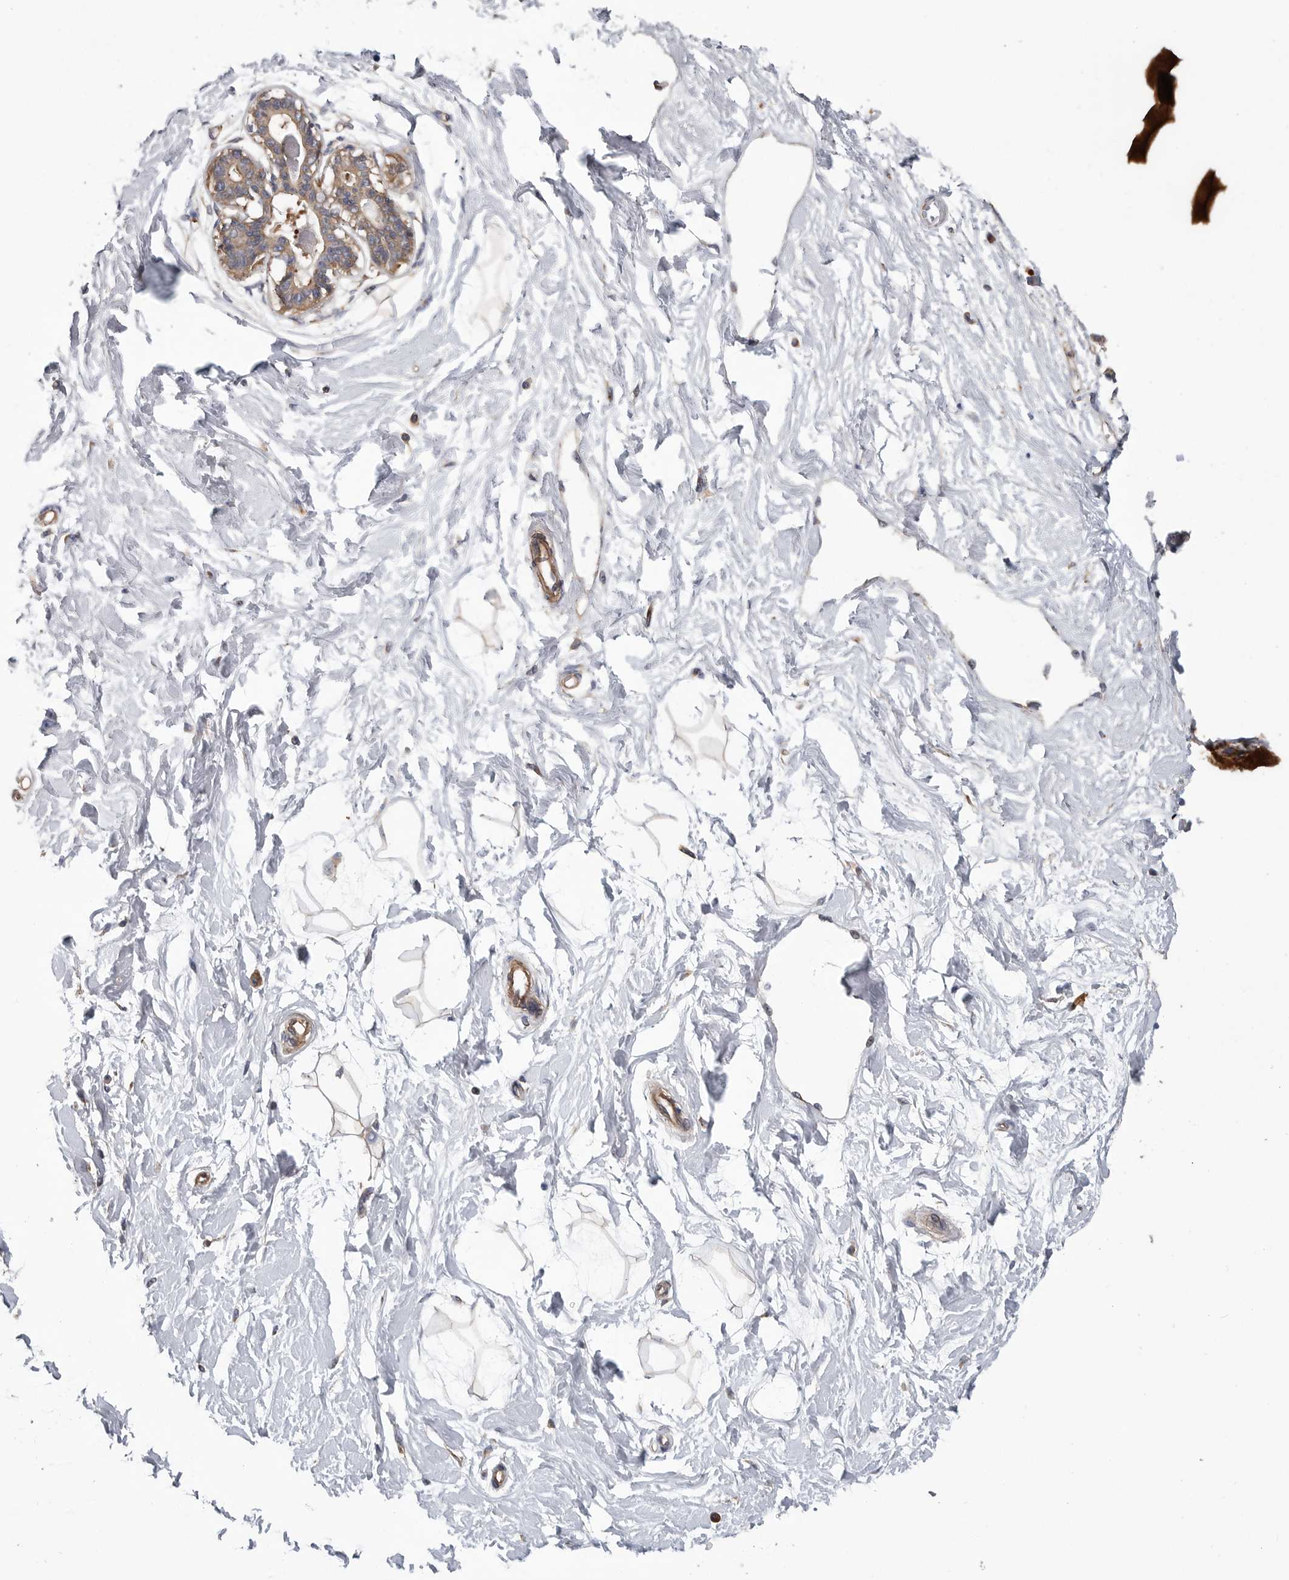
{"staining": {"intensity": "negative", "quantity": "none", "location": "none"}, "tissue": "breast", "cell_type": "Adipocytes", "image_type": "normal", "snomed": [{"axis": "morphology", "description": "Normal tissue, NOS"}, {"axis": "topography", "description": "Breast"}], "caption": "This is an immunohistochemistry image of benign breast. There is no staining in adipocytes.", "gene": "OXR1", "patient": {"sex": "female", "age": 45}}